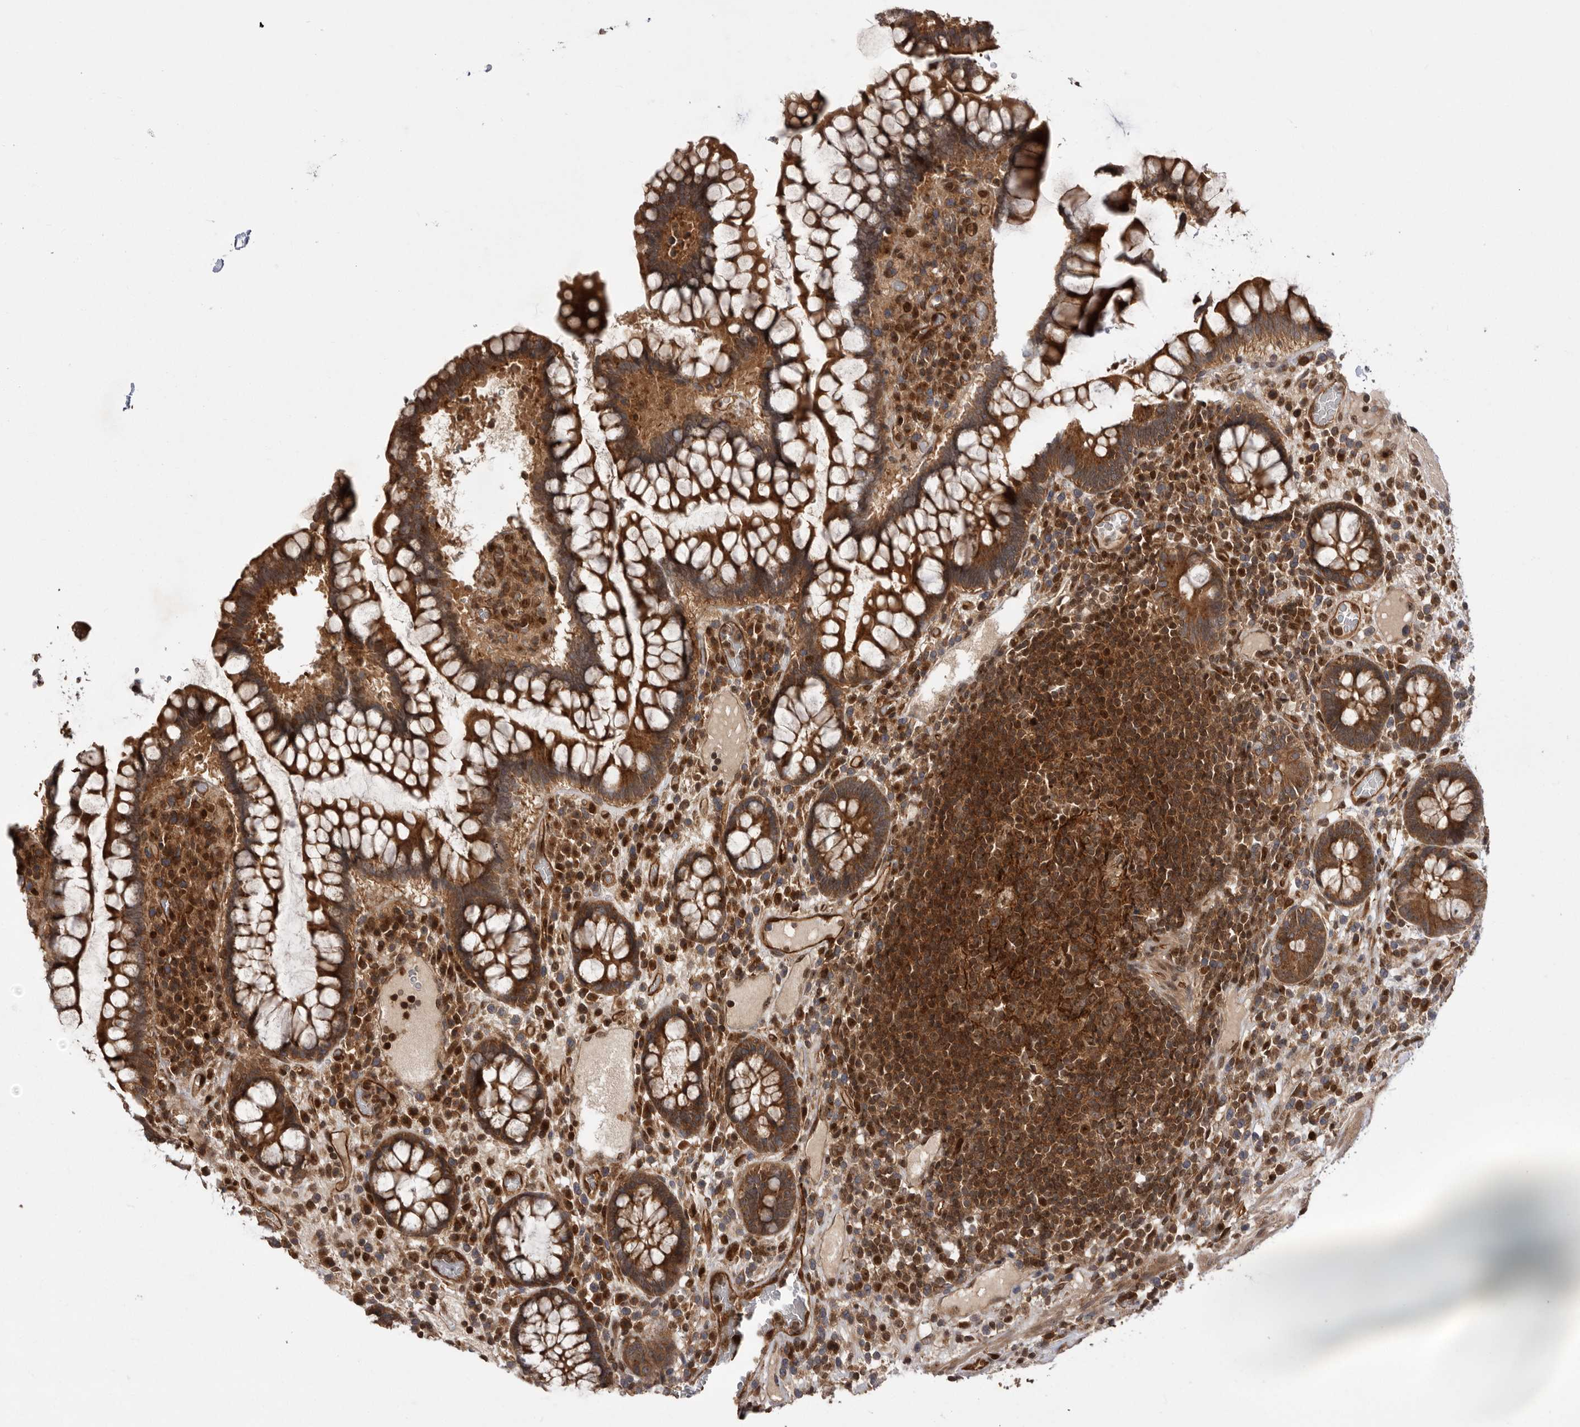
{"staining": {"intensity": "moderate", "quantity": ">75%", "location": "cytoplasmic/membranous"}, "tissue": "colon", "cell_type": "Endothelial cells", "image_type": "normal", "snomed": [{"axis": "morphology", "description": "Normal tissue, NOS"}, {"axis": "topography", "description": "Colon"}], "caption": "Protein expression analysis of benign colon shows moderate cytoplasmic/membranous positivity in approximately >75% of endothelial cells. Using DAB (brown) and hematoxylin (blue) stains, captured at high magnification using brightfield microscopy.", "gene": "DHDDS", "patient": {"sex": "female", "age": 79}}